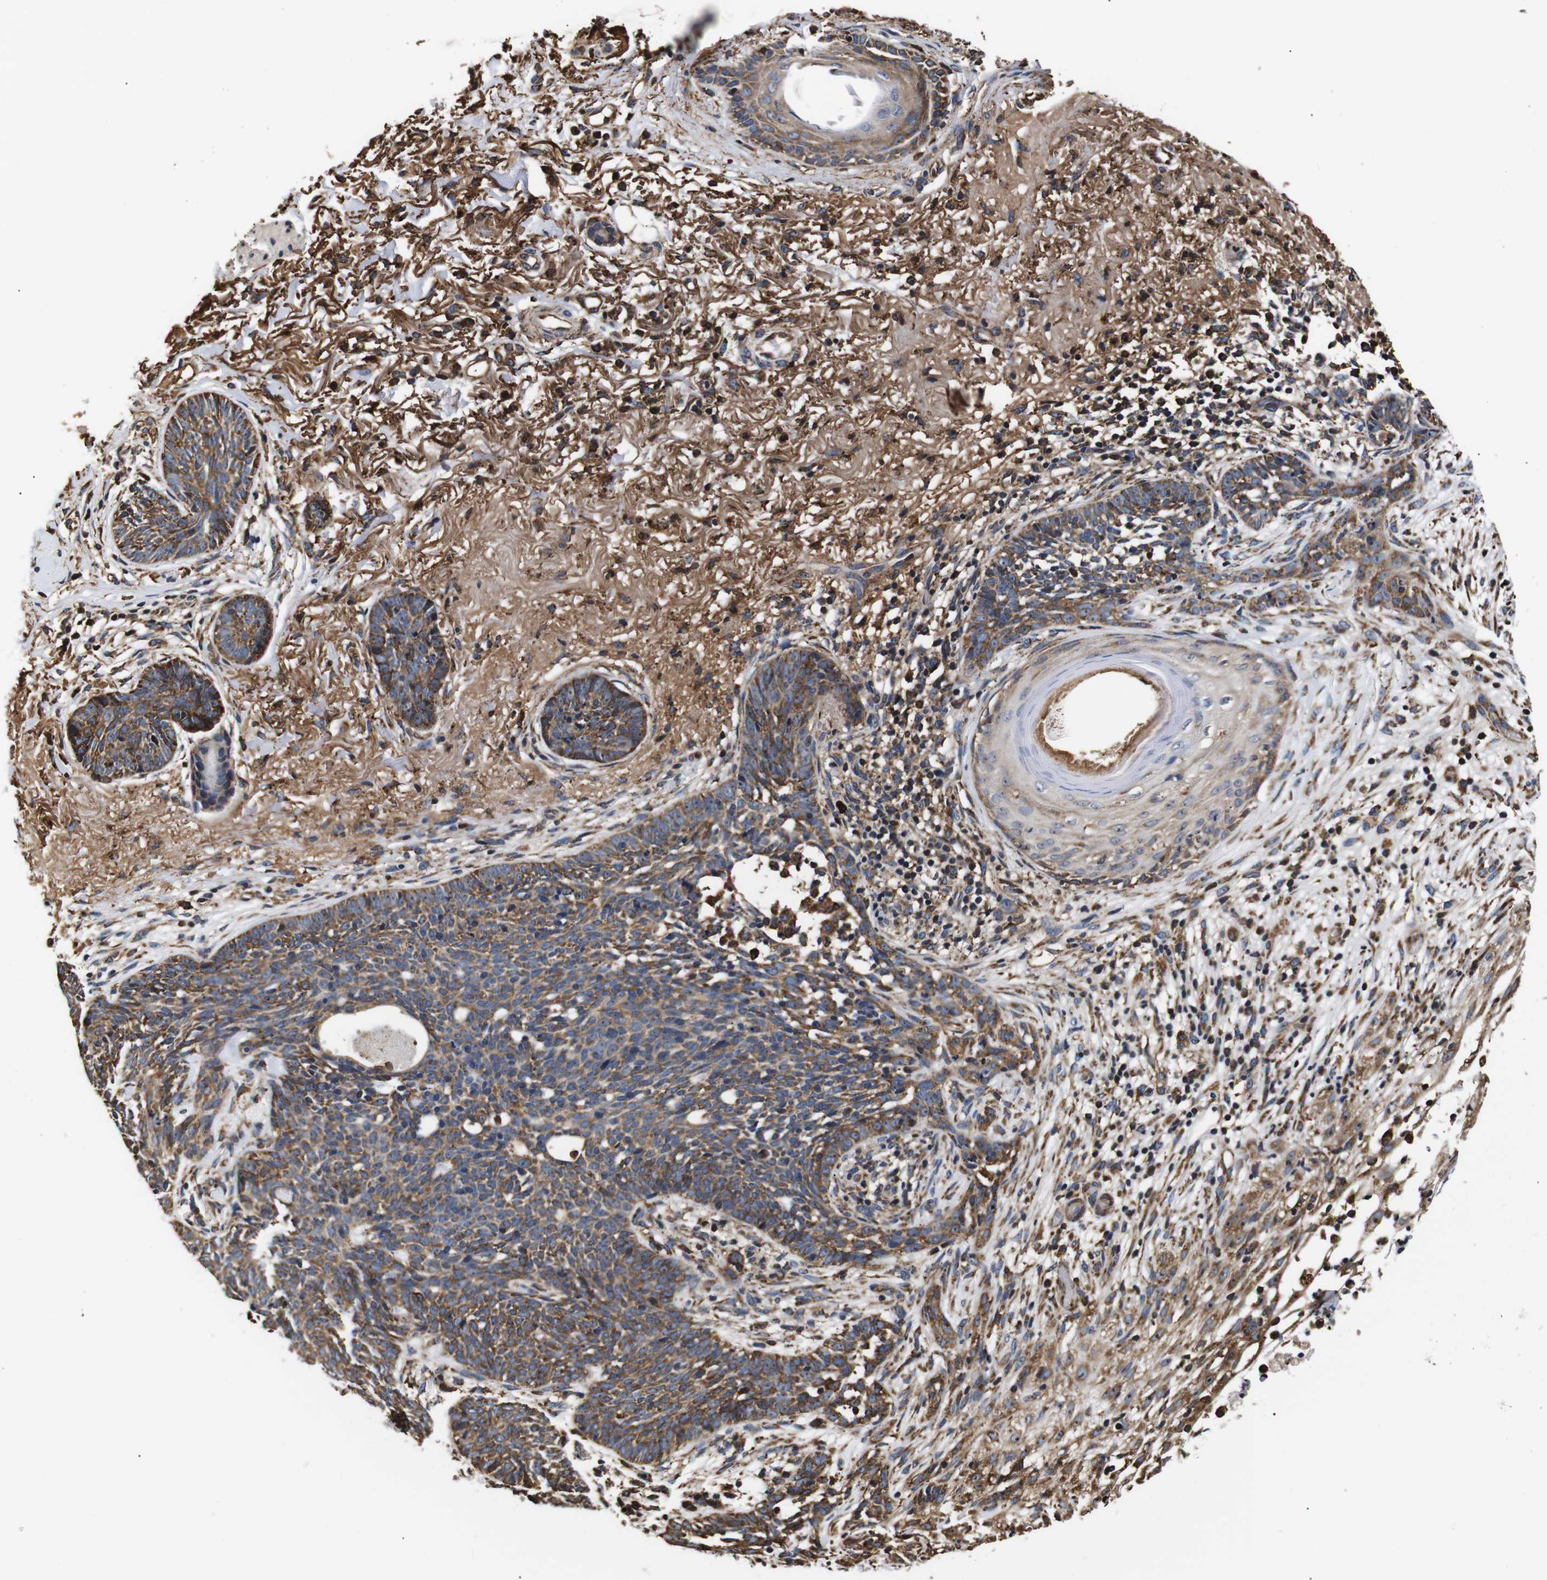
{"staining": {"intensity": "moderate", "quantity": ">75%", "location": "cytoplasmic/membranous"}, "tissue": "skin cancer", "cell_type": "Tumor cells", "image_type": "cancer", "snomed": [{"axis": "morphology", "description": "Basal cell carcinoma"}, {"axis": "topography", "description": "Skin"}], "caption": "Immunohistochemistry micrograph of human basal cell carcinoma (skin) stained for a protein (brown), which reveals medium levels of moderate cytoplasmic/membranous positivity in approximately >75% of tumor cells.", "gene": "HHIP", "patient": {"sex": "female", "age": 70}}